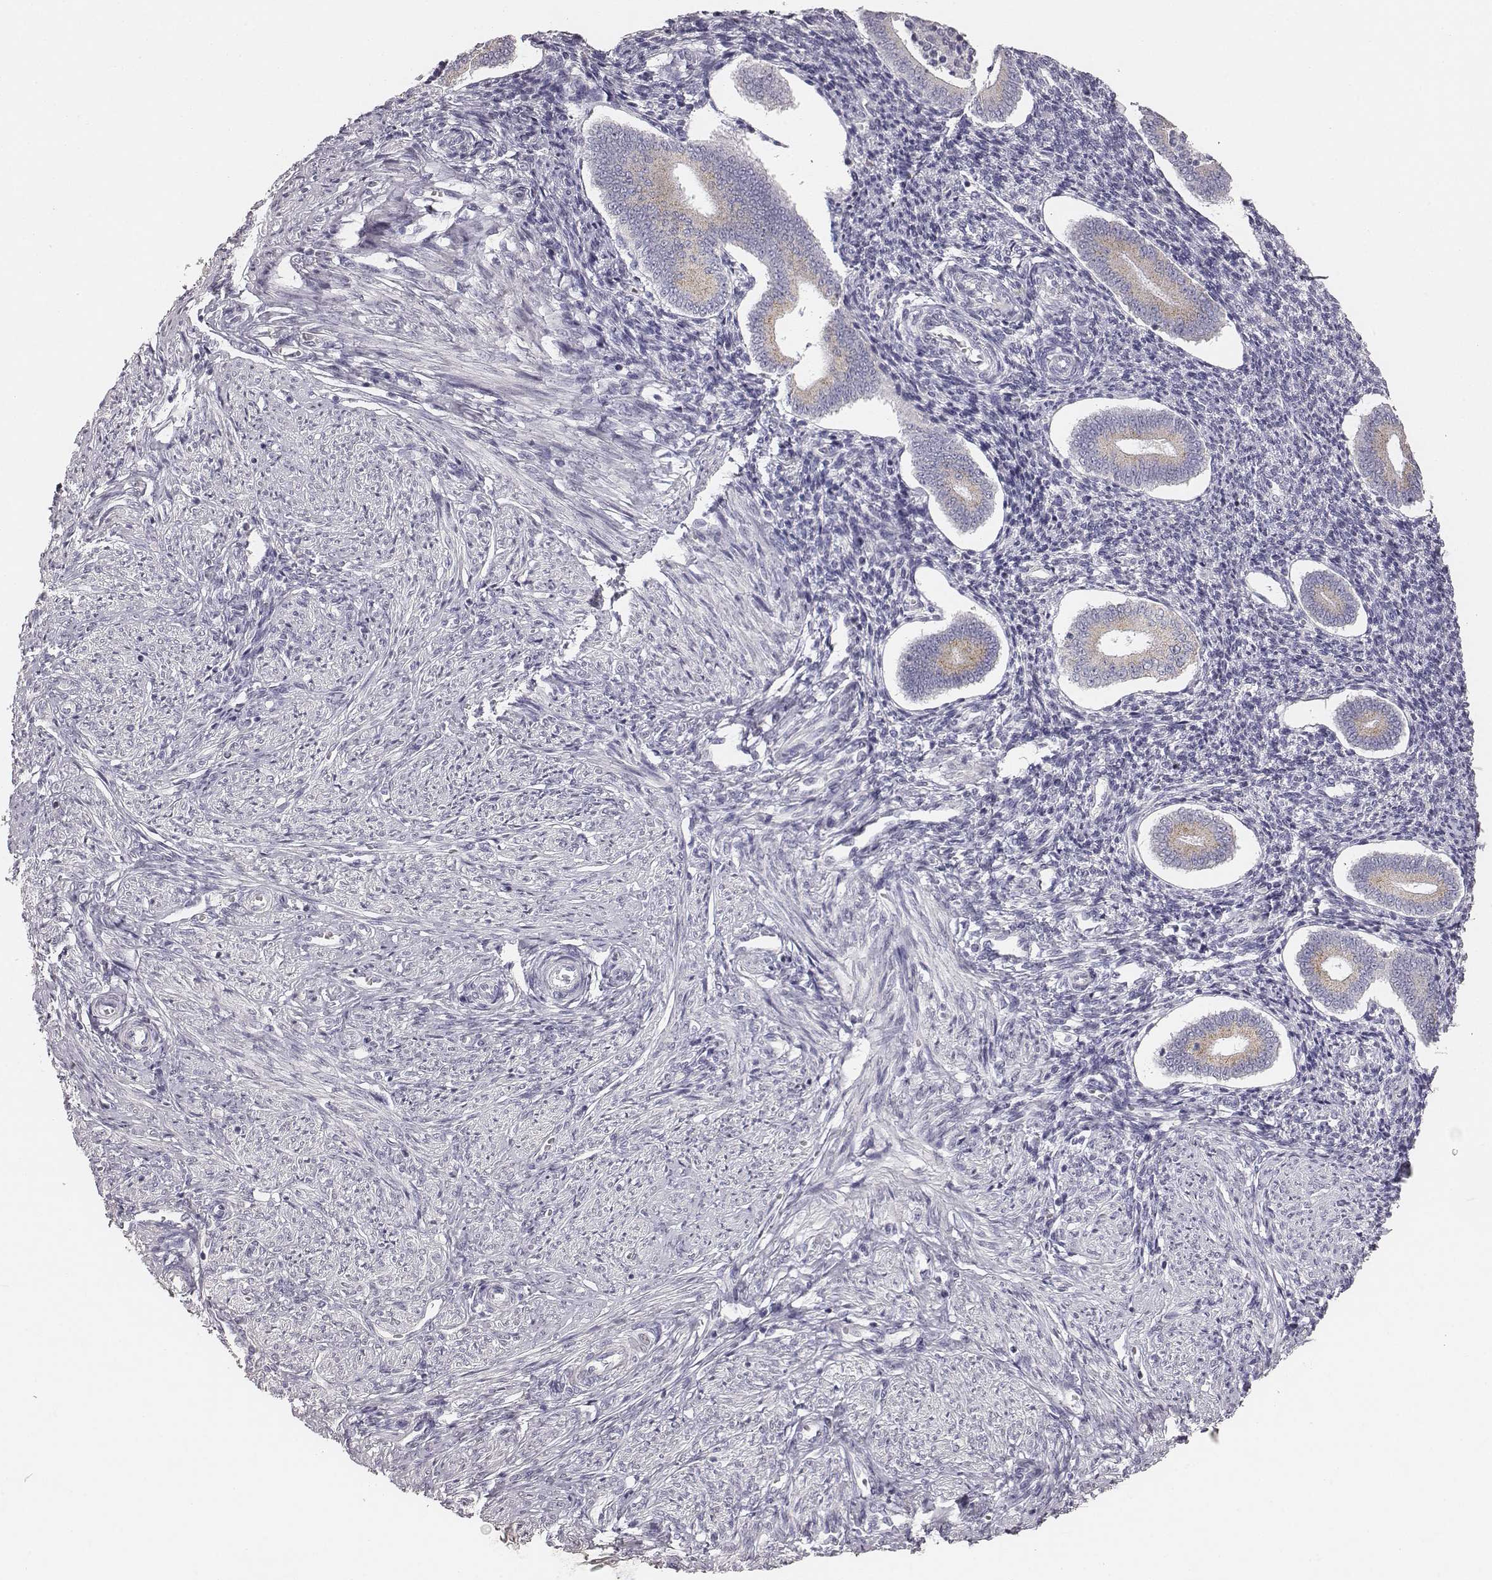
{"staining": {"intensity": "negative", "quantity": "none", "location": "none"}, "tissue": "endometrium", "cell_type": "Cells in endometrial stroma", "image_type": "normal", "snomed": [{"axis": "morphology", "description": "Normal tissue, NOS"}, {"axis": "topography", "description": "Endometrium"}], "caption": "This photomicrograph is of normal endometrium stained with IHC to label a protein in brown with the nuclei are counter-stained blue. There is no positivity in cells in endometrial stroma. Brightfield microscopy of immunohistochemistry (IHC) stained with DAB (brown) and hematoxylin (blue), captured at high magnification.", "gene": "ABCD3", "patient": {"sex": "female", "age": 40}}